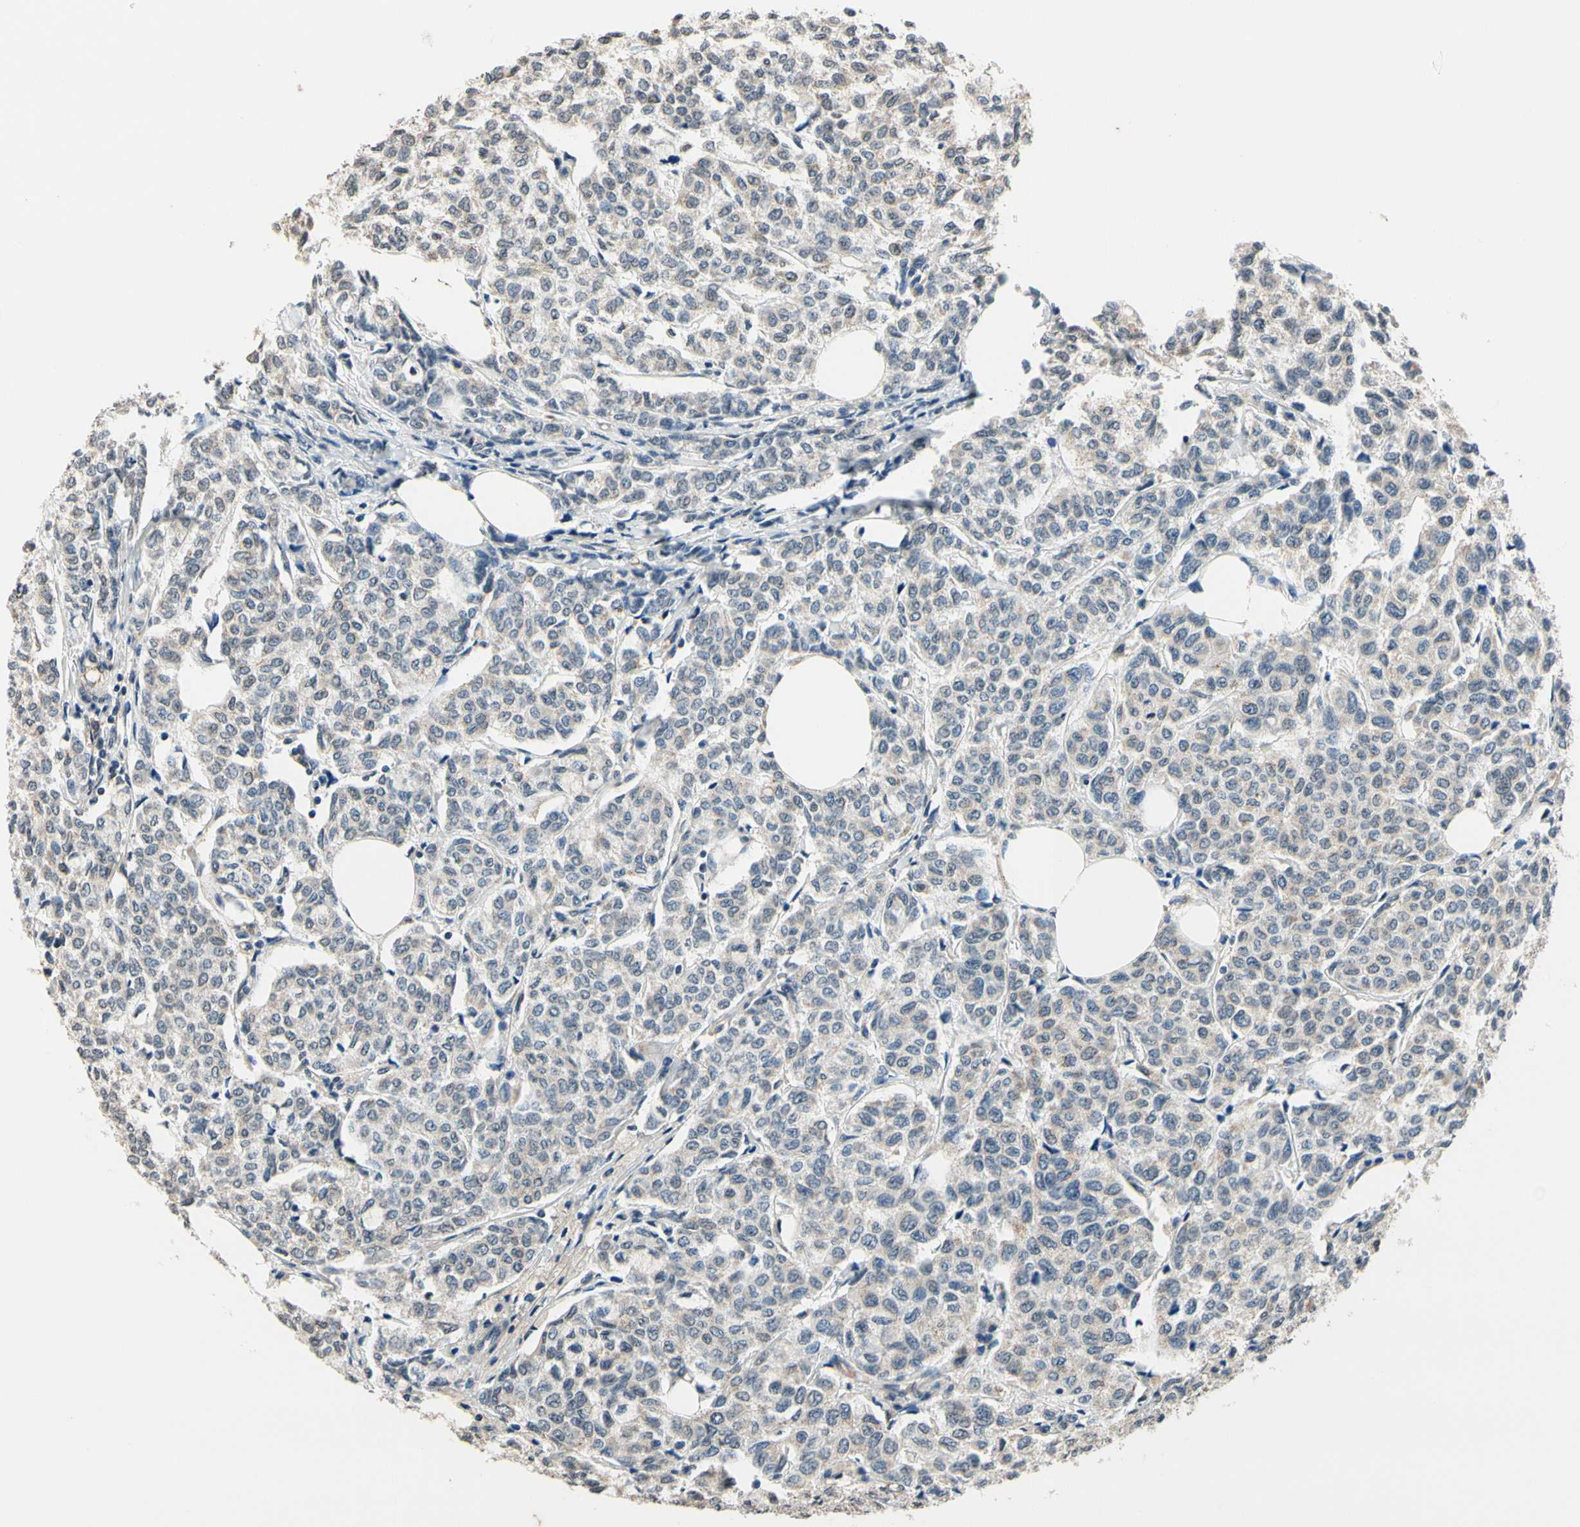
{"staining": {"intensity": "weak", "quantity": ">75%", "location": "cytoplasmic/membranous"}, "tissue": "breast cancer", "cell_type": "Tumor cells", "image_type": "cancer", "snomed": [{"axis": "morphology", "description": "Lobular carcinoma"}, {"axis": "topography", "description": "Breast"}], "caption": "Tumor cells demonstrate weak cytoplasmic/membranous expression in about >75% of cells in breast cancer. The protein is stained brown, and the nuclei are stained in blue (DAB IHC with brightfield microscopy, high magnification).", "gene": "GCLC", "patient": {"sex": "female", "age": 60}}